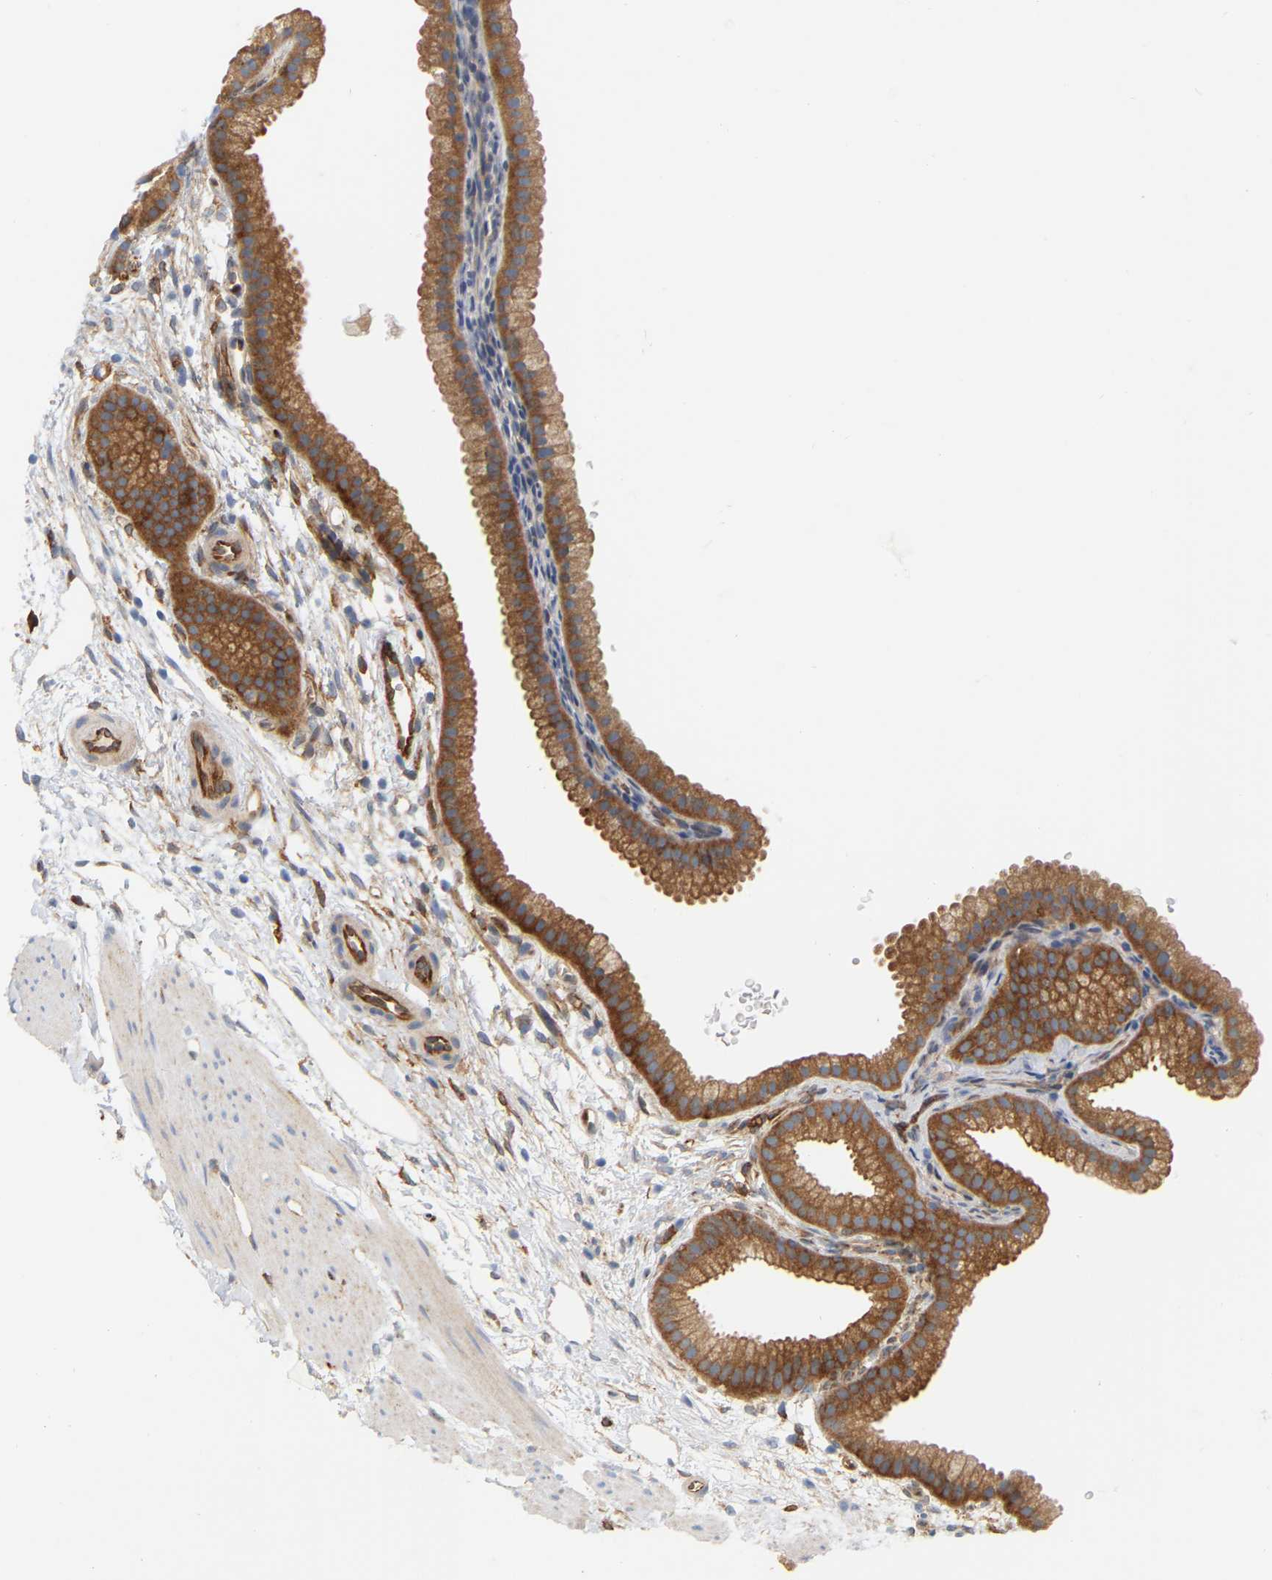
{"staining": {"intensity": "strong", "quantity": ">75%", "location": "cytoplasmic/membranous"}, "tissue": "gallbladder", "cell_type": "Glandular cells", "image_type": "normal", "snomed": [{"axis": "morphology", "description": "Normal tissue, NOS"}, {"axis": "topography", "description": "Gallbladder"}], "caption": "This is an image of immunohistochemistry (IHC) staining of benign gallbladder, which shows strong staining in the cytoplasmic/membranous of glandular cells.", "gene": "RAPH1", "patient": {"sex": "female", "age": 64}}